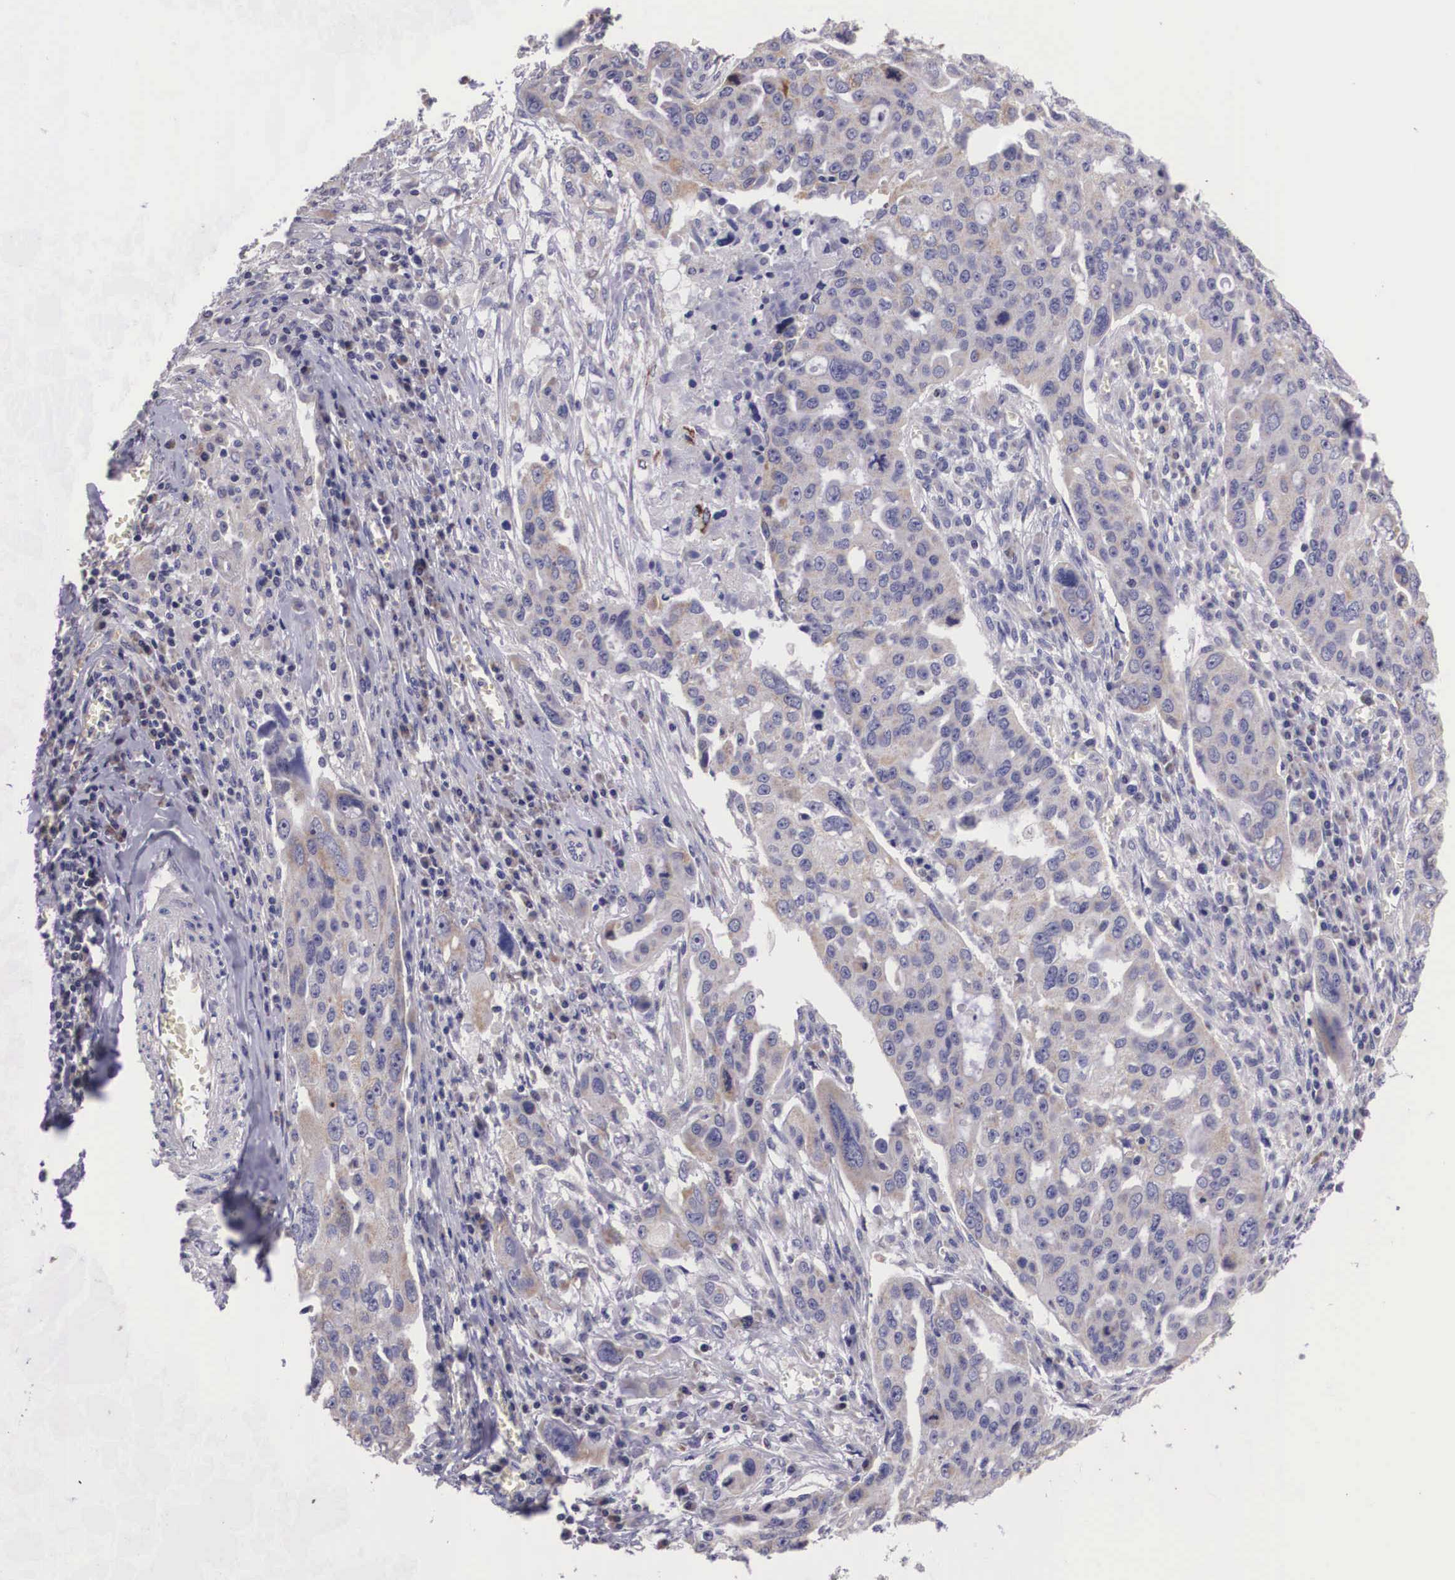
{"staining": {"intensity": "weak", "quantity": "<25%", "location": "cytoplasmic/membranous"}, "tissue": "ovarian cancer", "cell_type": "Tumor cells", "image_type": "cancer", "snomed": [{"axis": "morphology", "description": "Carcinoma, endometroid"}, {"axis": "topography", "description": "Ovary"}], "caption": "This photomicrograph is of endometroid carcinoma (ovarian) stained with immunohistochemistry (IHC) to label a protein in brown with the nuclei are counter-stained blue. There is no staining in tumor cells.", "gene": "ARG2", "patient": {"sex": "female", "age": 75}}